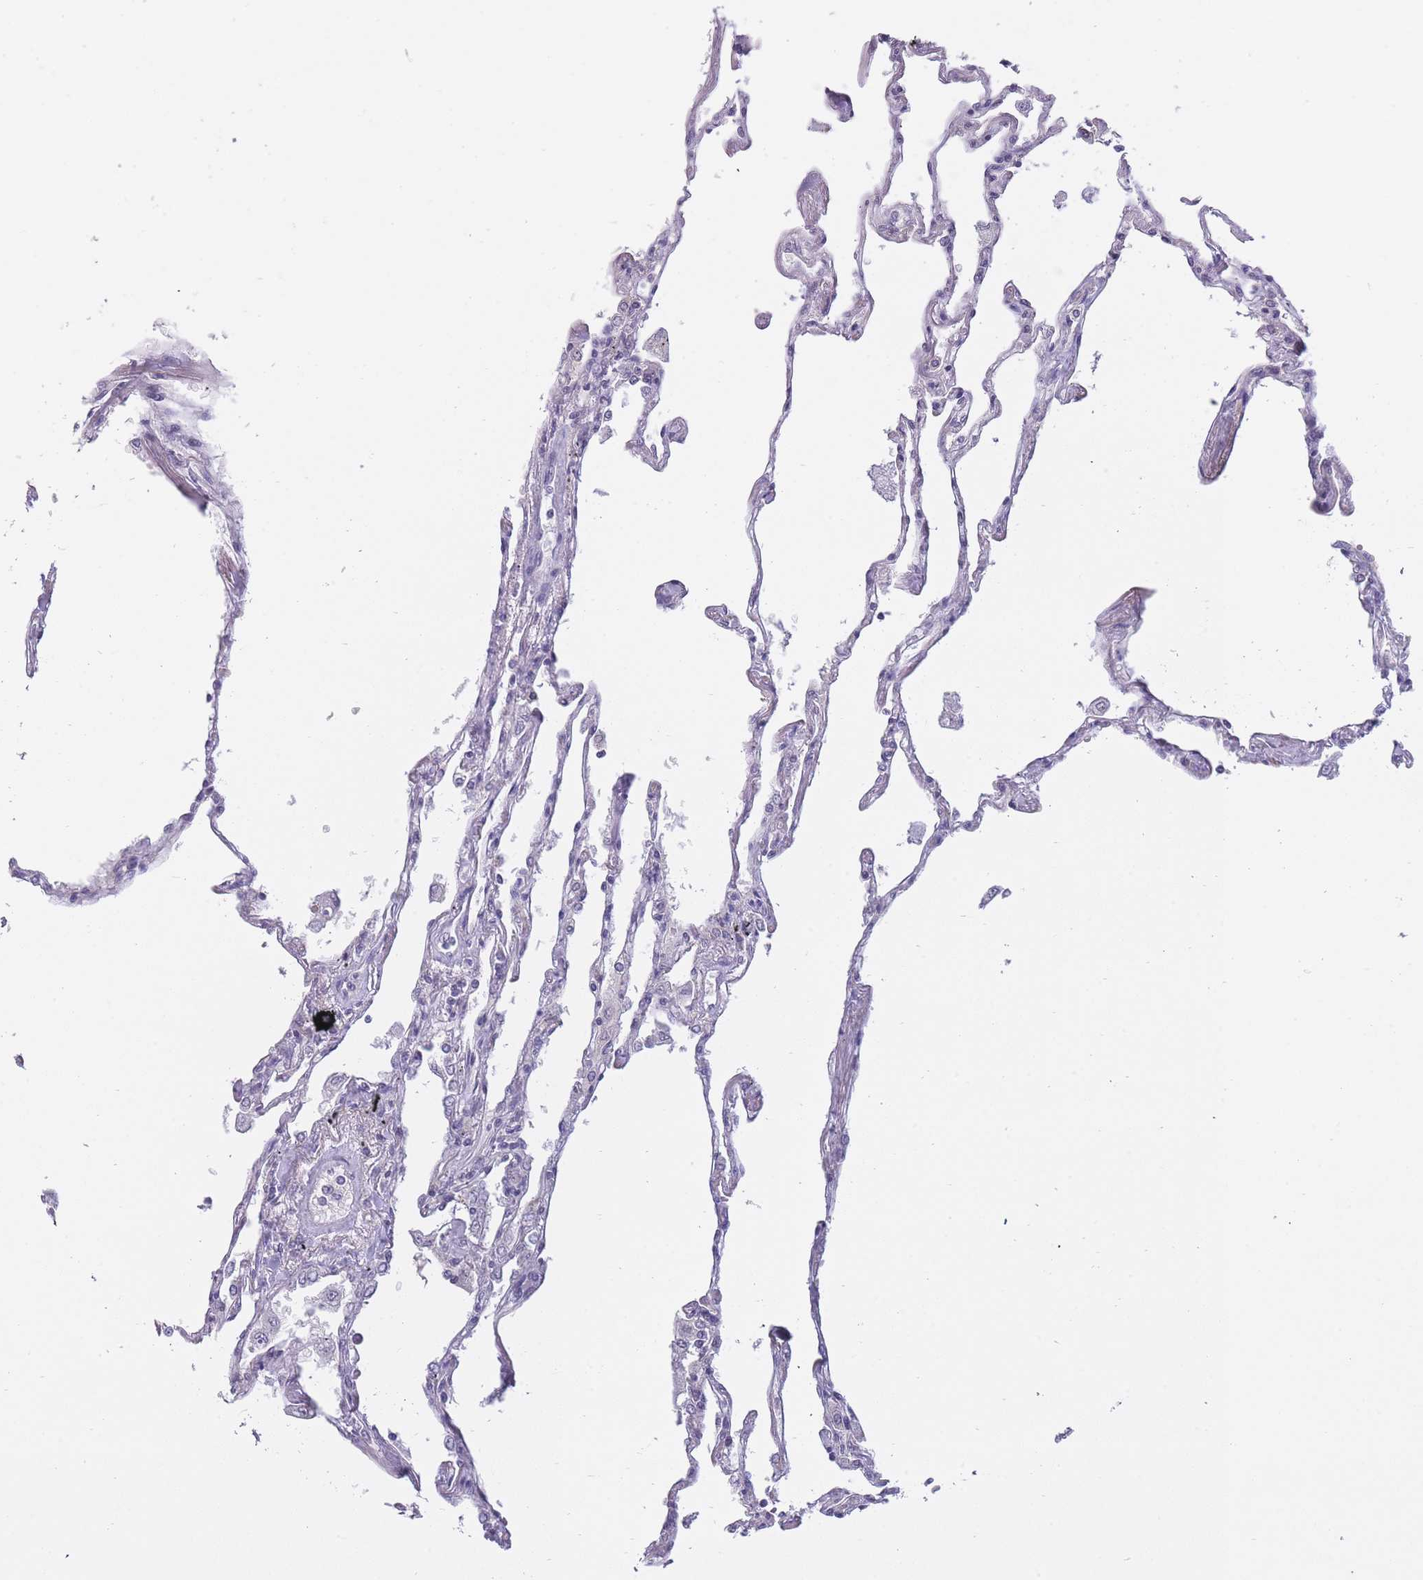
{"staining": {"intensity": "negative", "quantity": "none", "location": "none"}, "tissue": "lung", "cell_type": "Alveolar cells", "image_type": "normal", "snomed": [{"axis": "morphology", "description": "Normal tissue, NOS"}, {"axis": "topography", "description": "Lung"}], "caption": "A histopathology image of lung stained for a protein reveals no brown staining in alveolar cells. Brightfield microscopy of IHC stained with DAB (3,3'-diaminobenzidine) (brown) and hematoxylin (blue), captured at high magnification.", "gene": "GOLGA6L1", "patient": {"sex": "female", "age": 67}}